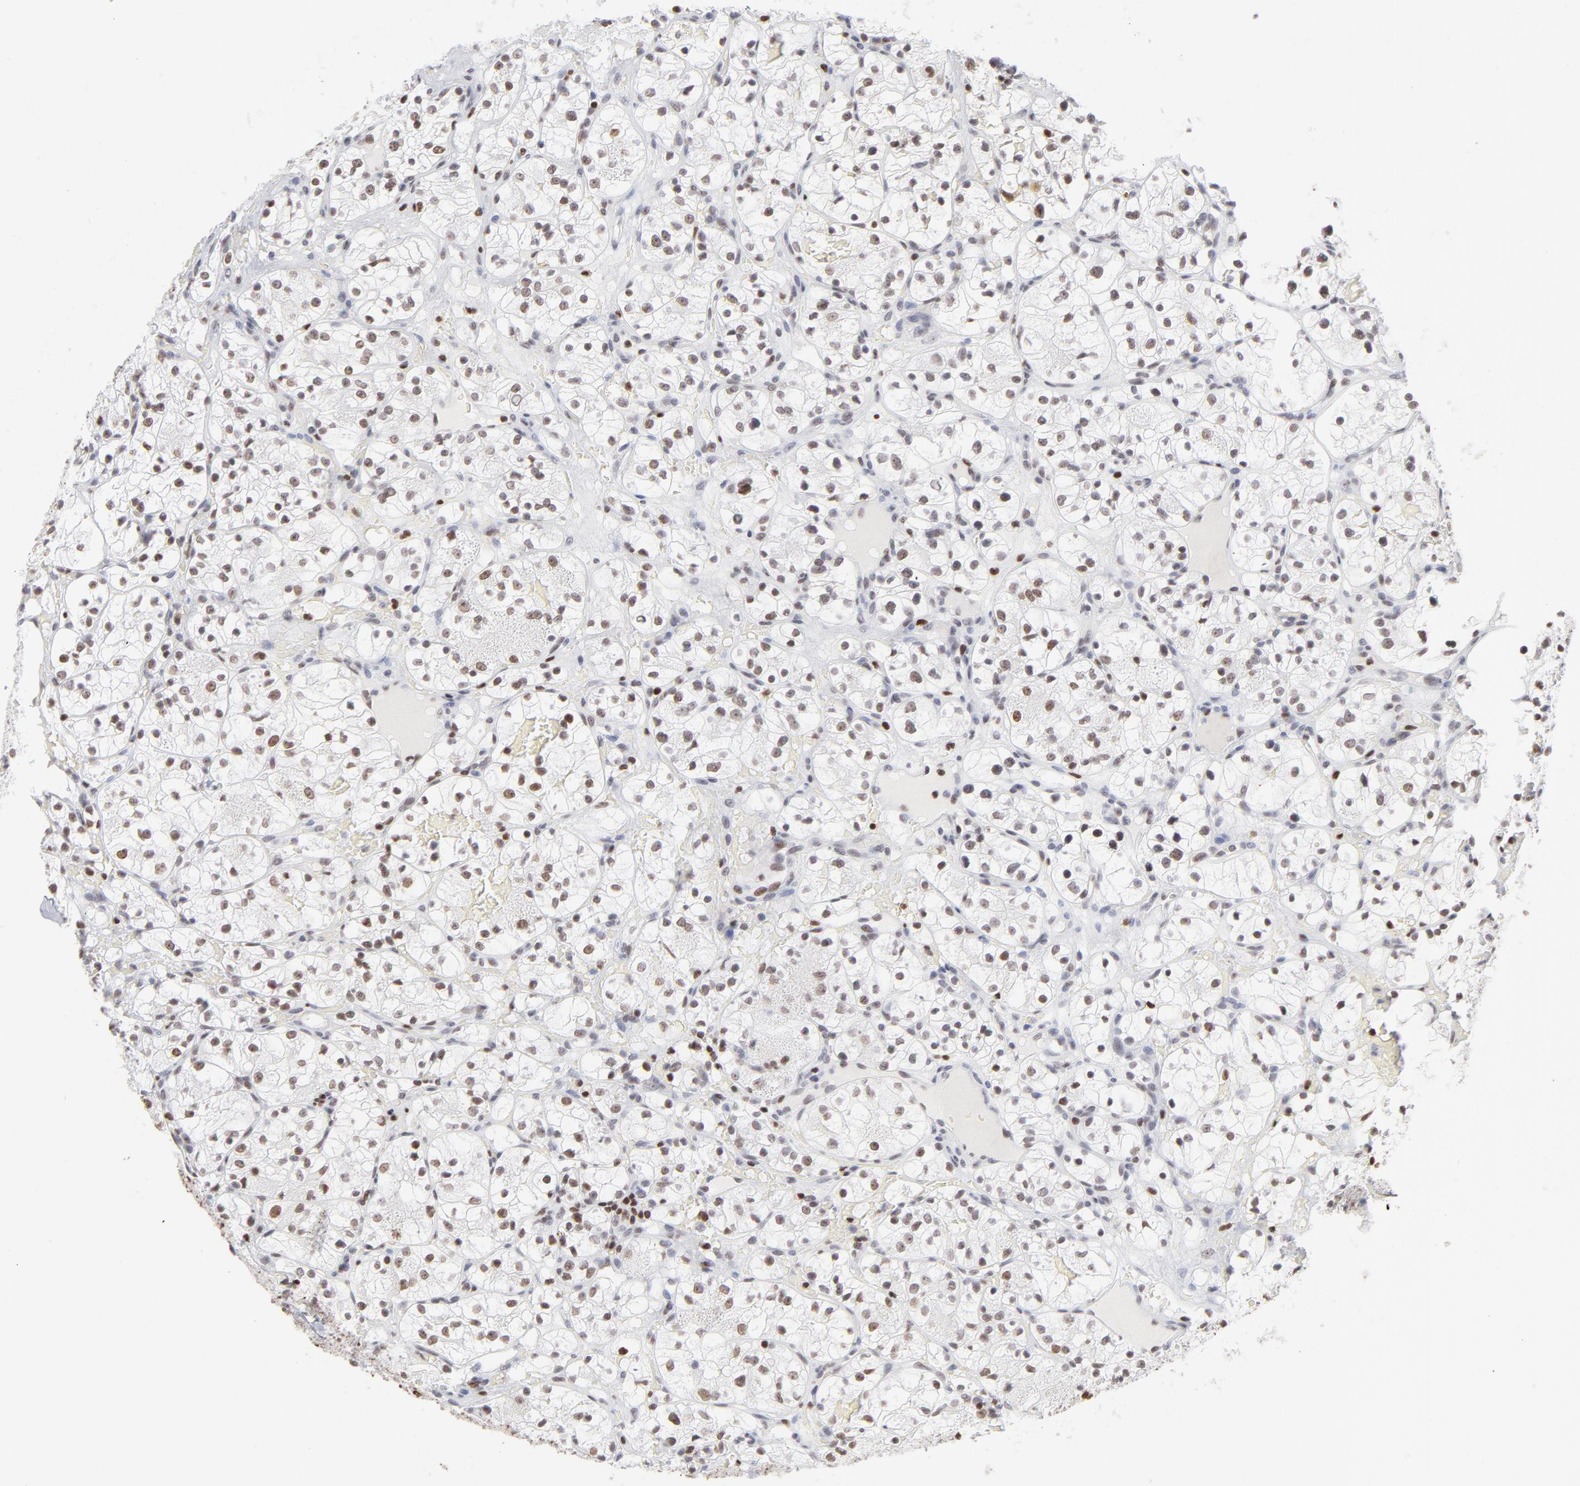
{"staining": {"intensity": "moderate", "quantity": "25%-75%", "location": "nuclear"}, "tissue": "renal cancer", "cell_type": "Tumor cells", "image_type": "cancer", "snomed": [{"axis": "morphology", "description": "Adenocarcinoma, NOS"}, {"axis": "topography", "description": "Kidney"}], "caption": "Renal cancer (adenocarcinoma) was stained to show a protein in brown. There is medium levels of moderate nuclear staining in about 25%-75% of tumor cells. Using DAB (3,3'-diaminobenzidine) (brown) and hematoxylin (blue) stains, captured at high magnification using brightfield microscopy.", "gene": "PARP1", "patient": {"sex": "female", "age": 60}}